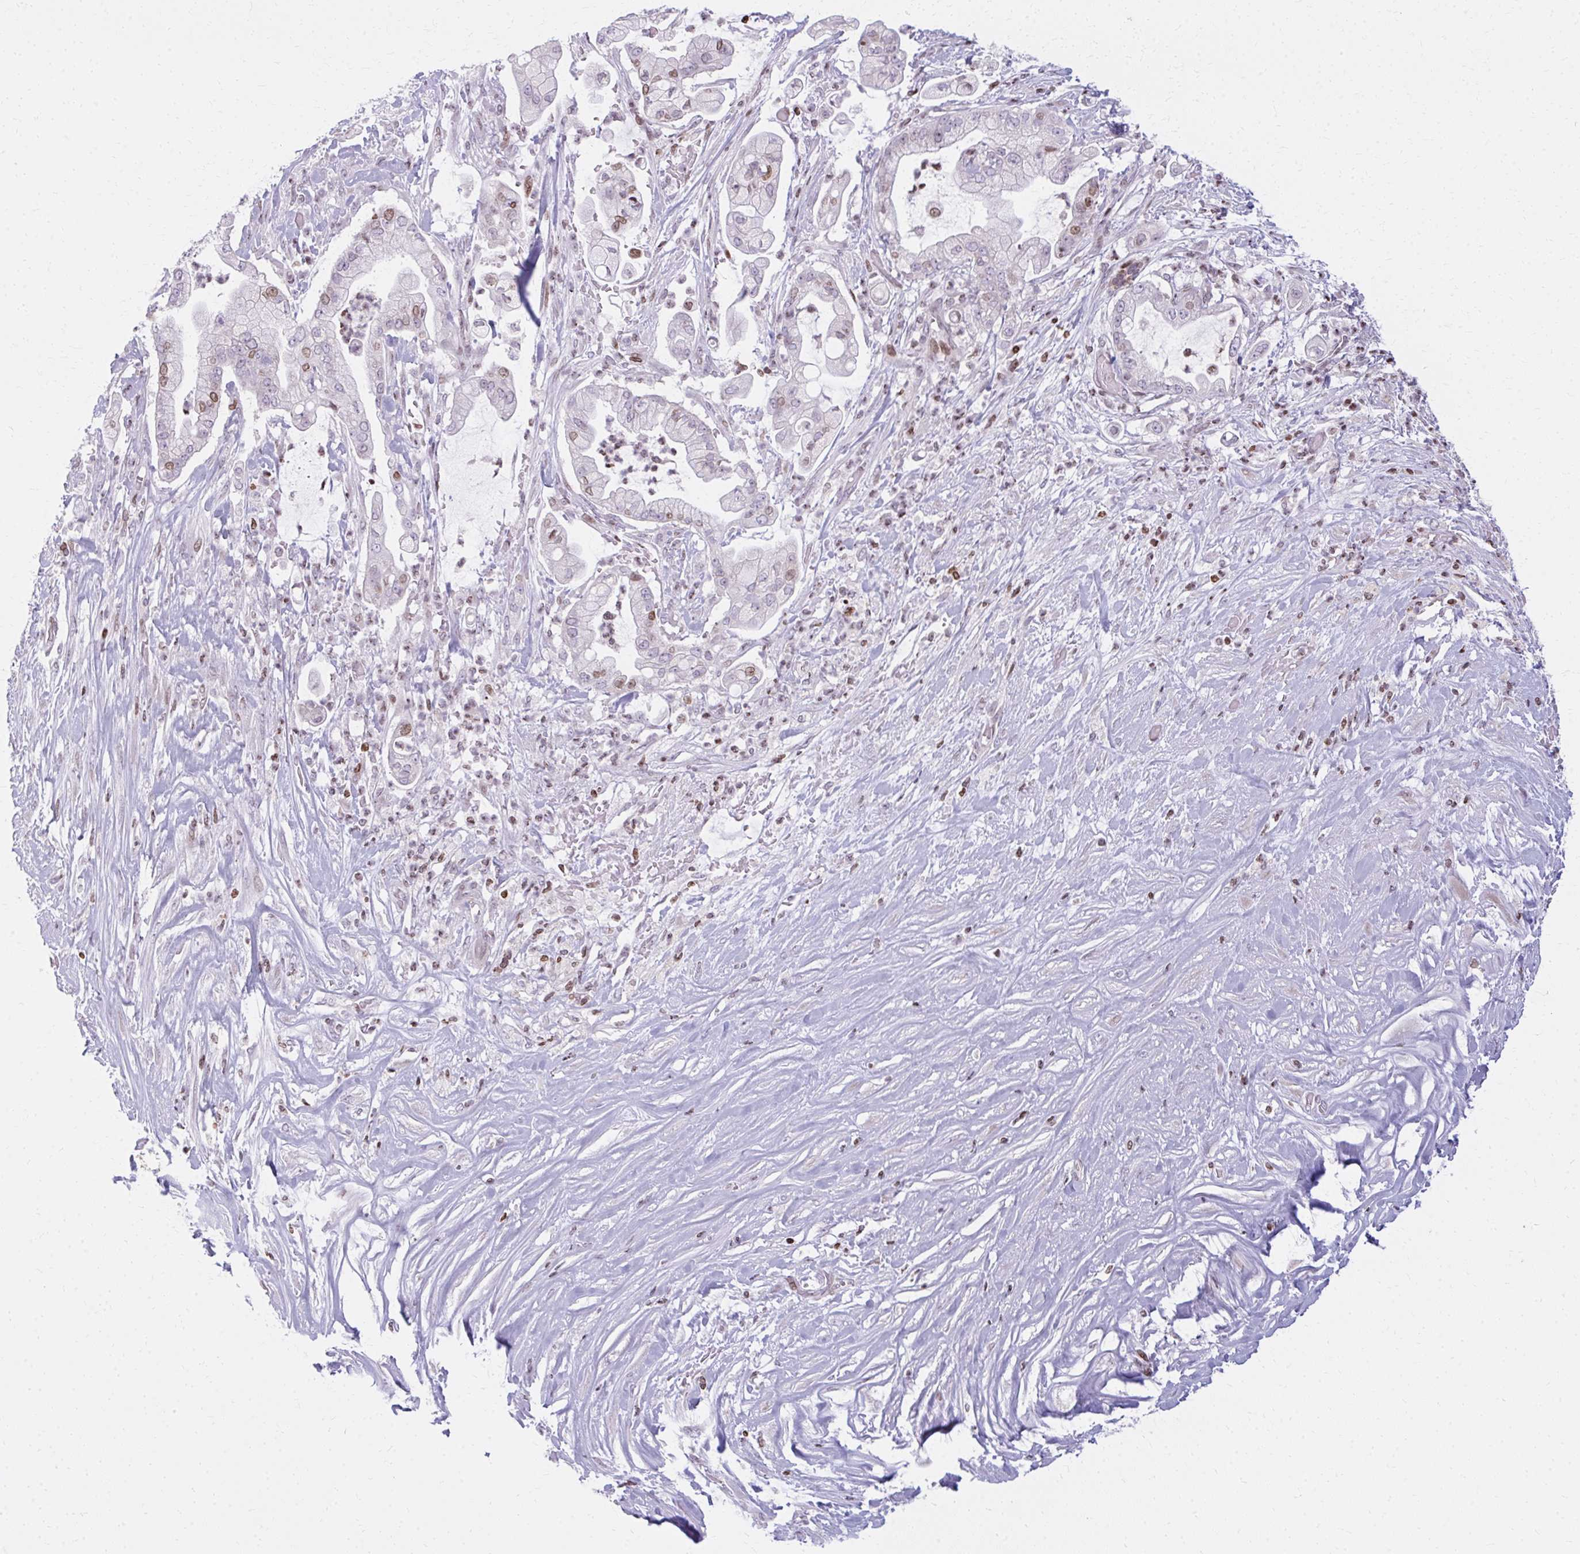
{"staining": {"intensity": "moderate", "quantity": "<25%", "location": "nuclear"}, "tissue": "pancreatic cancer", "cell_type": "Tumor cells", "image_type": "cancer", "snomed": [{"axis": "morphology", "description": "Adenocarcinoma, NOS"}, {"axis": "topography", "description": "Pancreas"}], "caption": "Immunohistochemistry of human pancreatic adenocarcinoma reveals low levels of moderate nuclear staining in approximately <25% of tumor cells. The staining is performed using DAB (3,3'-diaminobenzidine) brown chromogen to label protein expression. The nuclei are counter-stained blue using hematoxylin.", "gene": "AP5M1", "patient": {"sex": "female", "age": 69}}